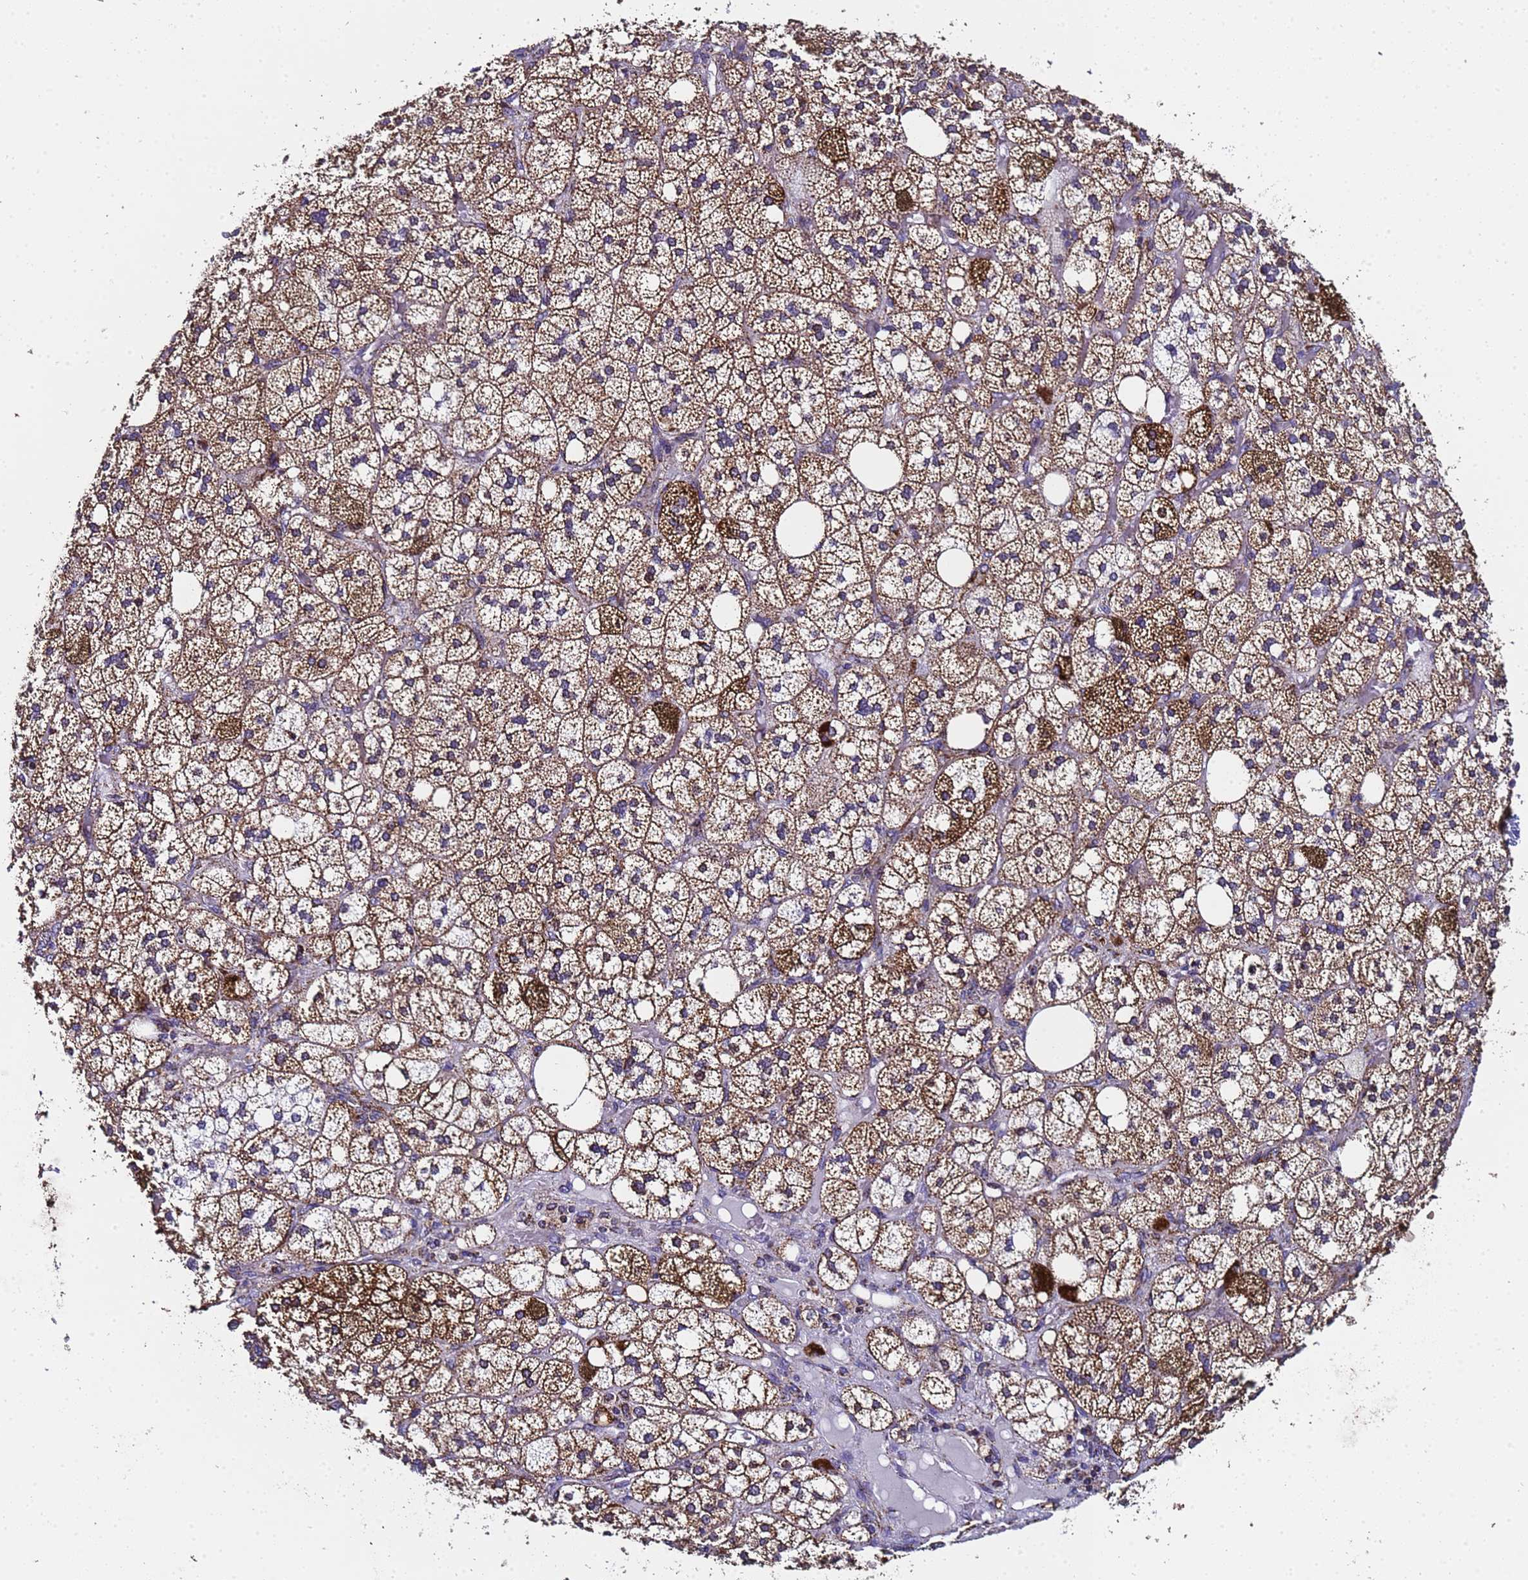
{"staining": {"intensity": "strong", "quantity": ">75%", "location": "cytoplasmic/membranous"}, "tissue": "adrenal gland", "cell_type": "Glandular cells", "image_type": "normal", "snomed": [{"axis": "morphology", "description": "Normal tissue, NOS"}, {"axis": "topography", "description": "Adrenal gland"}], "caption": "Immunohistochemistry image of benign adrenal gland: adrenal gland stained using IHC exhibits high levels of strong protein expression localized specifically in the cytoplasmic/membranous of glandular cells, appearing as a cytoplasmic/membranous brown color.", "gene": "MRPS12", "patient": {"sex": "male", "age": 61}}